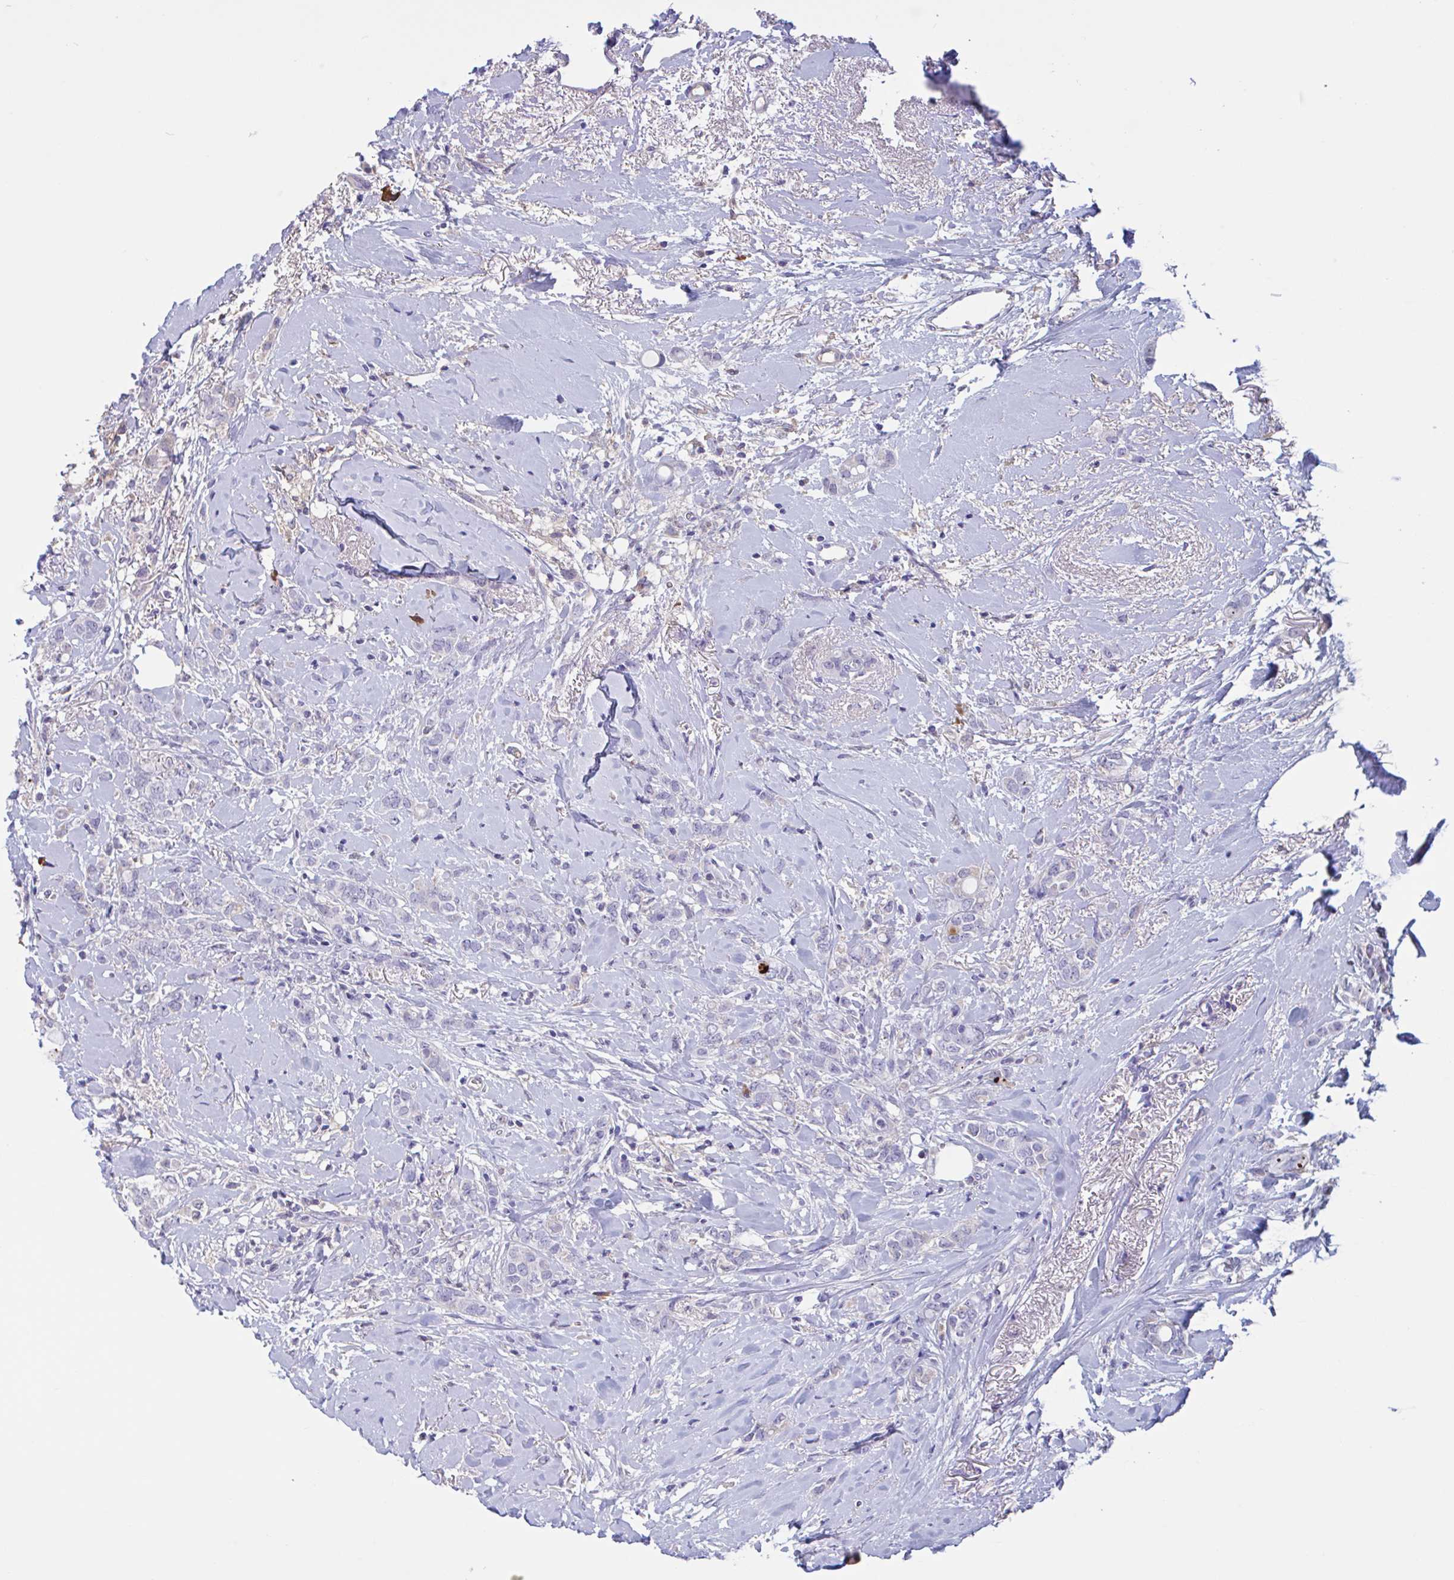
{"staining": {"intensity": "negative", "quantity": "none", "location": "none"}, "tissue": "breast cancer", "cell_type": "Tumor cells", "image_type": "cancer", "snomed": [{"axis": "morphology", "description": "Lobular carcinoma"}, {"axis": "topography", "description": "Breast"}], "caption": "This is an immunohistochemistry (IHC) photomicrograph of breast cancer. There is no staining in tumor cells.", "gene": "MS4A14", "patient": {"sex": "female", "age": 91}}